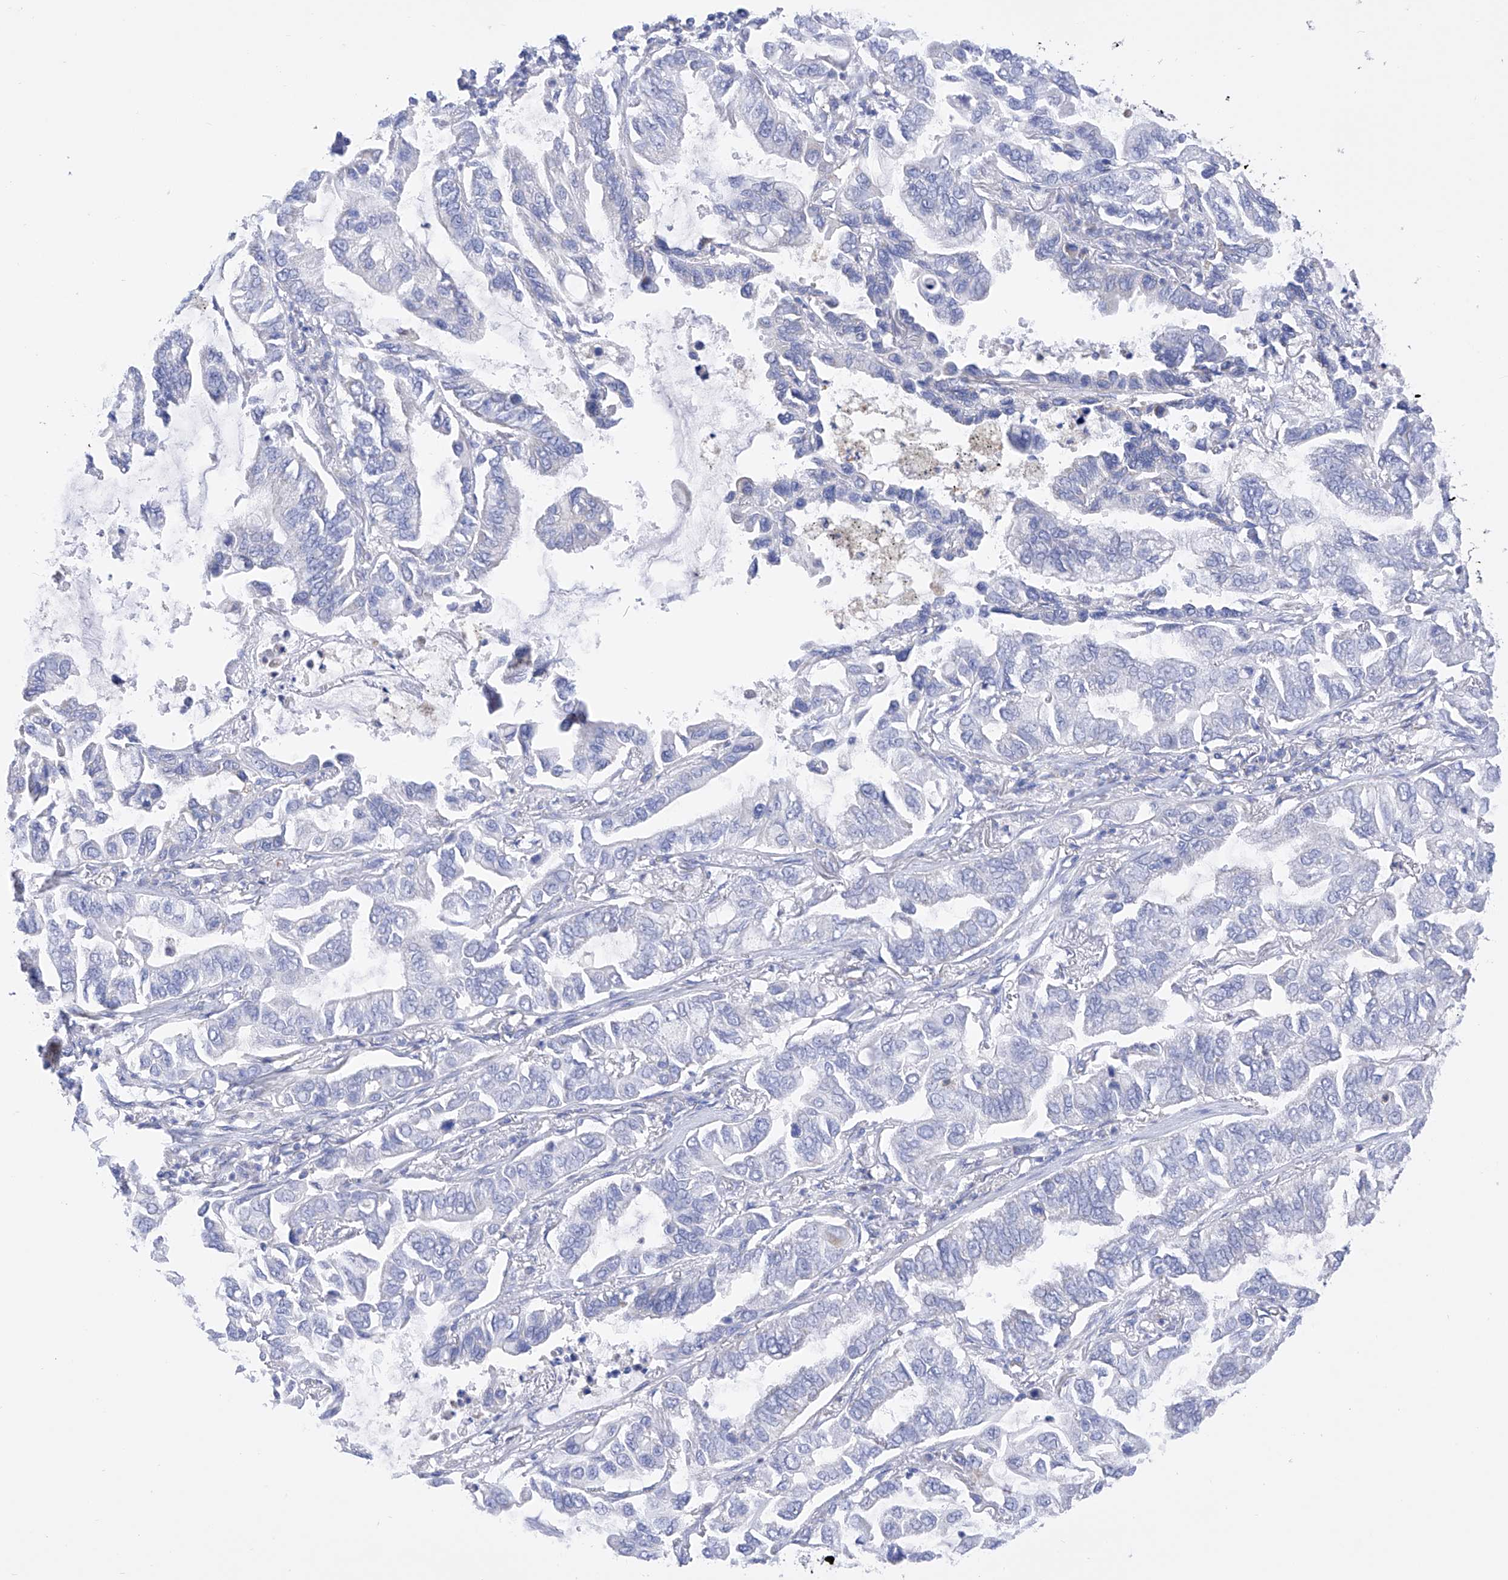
{"staining": {"intensity": "negative", "quantity": "none", "location": "none"}, "tissue": "lung cancer", "cell_type": "Tumor cells", "image_type": "cancer", "snomed": [{"axis": "morphology", "description": "Adenocarcinoma, NOS"}, {"axis": "topography", "description": "Lung"}], "caption": "DAB (3,3'-diaminobenzidine) immunohistochemical staining of human lung cancer demonstrates no significant staining in tumor cells.", "gene": "FLG", "patient": {"sex": "male", "age": 64}}